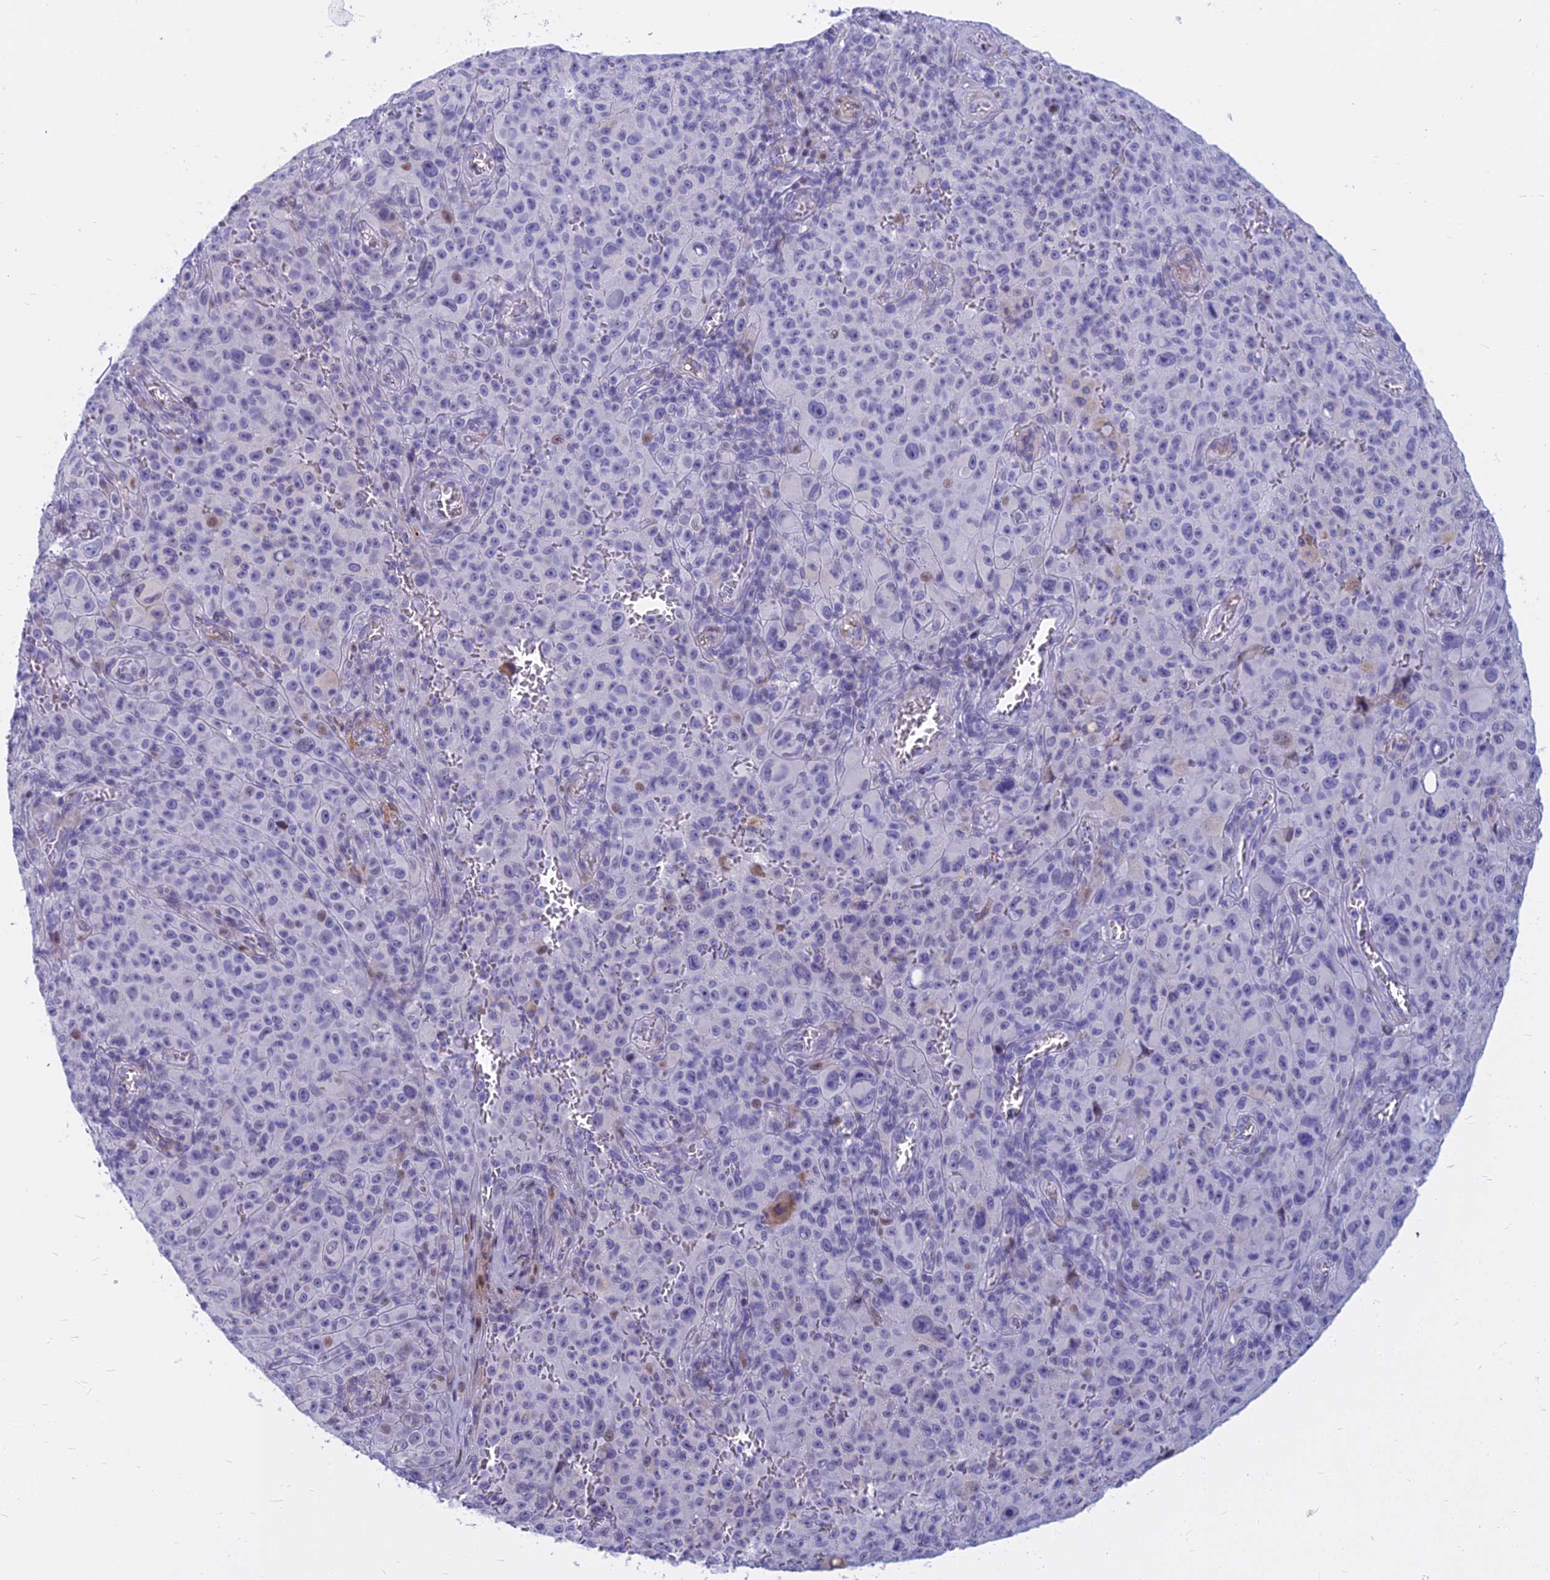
{"staining": {"intensity": "weak", "quantity": "<25%", "location": "nuclear"}, "tissue": "melanoma", "cell_type": "Tumor cells", "image_type": "cancer", "snomed": [{"axis": "morphology", "description": "Malignant melanoma, NOS"}, {"axis": "topography", "description": "Skin"}], "caption": "Micrograph shows no significant protein expression in tumor cells of melanoma.", "gene": "MYBPC2", "patient": {"sex": "female", "age": 82}}